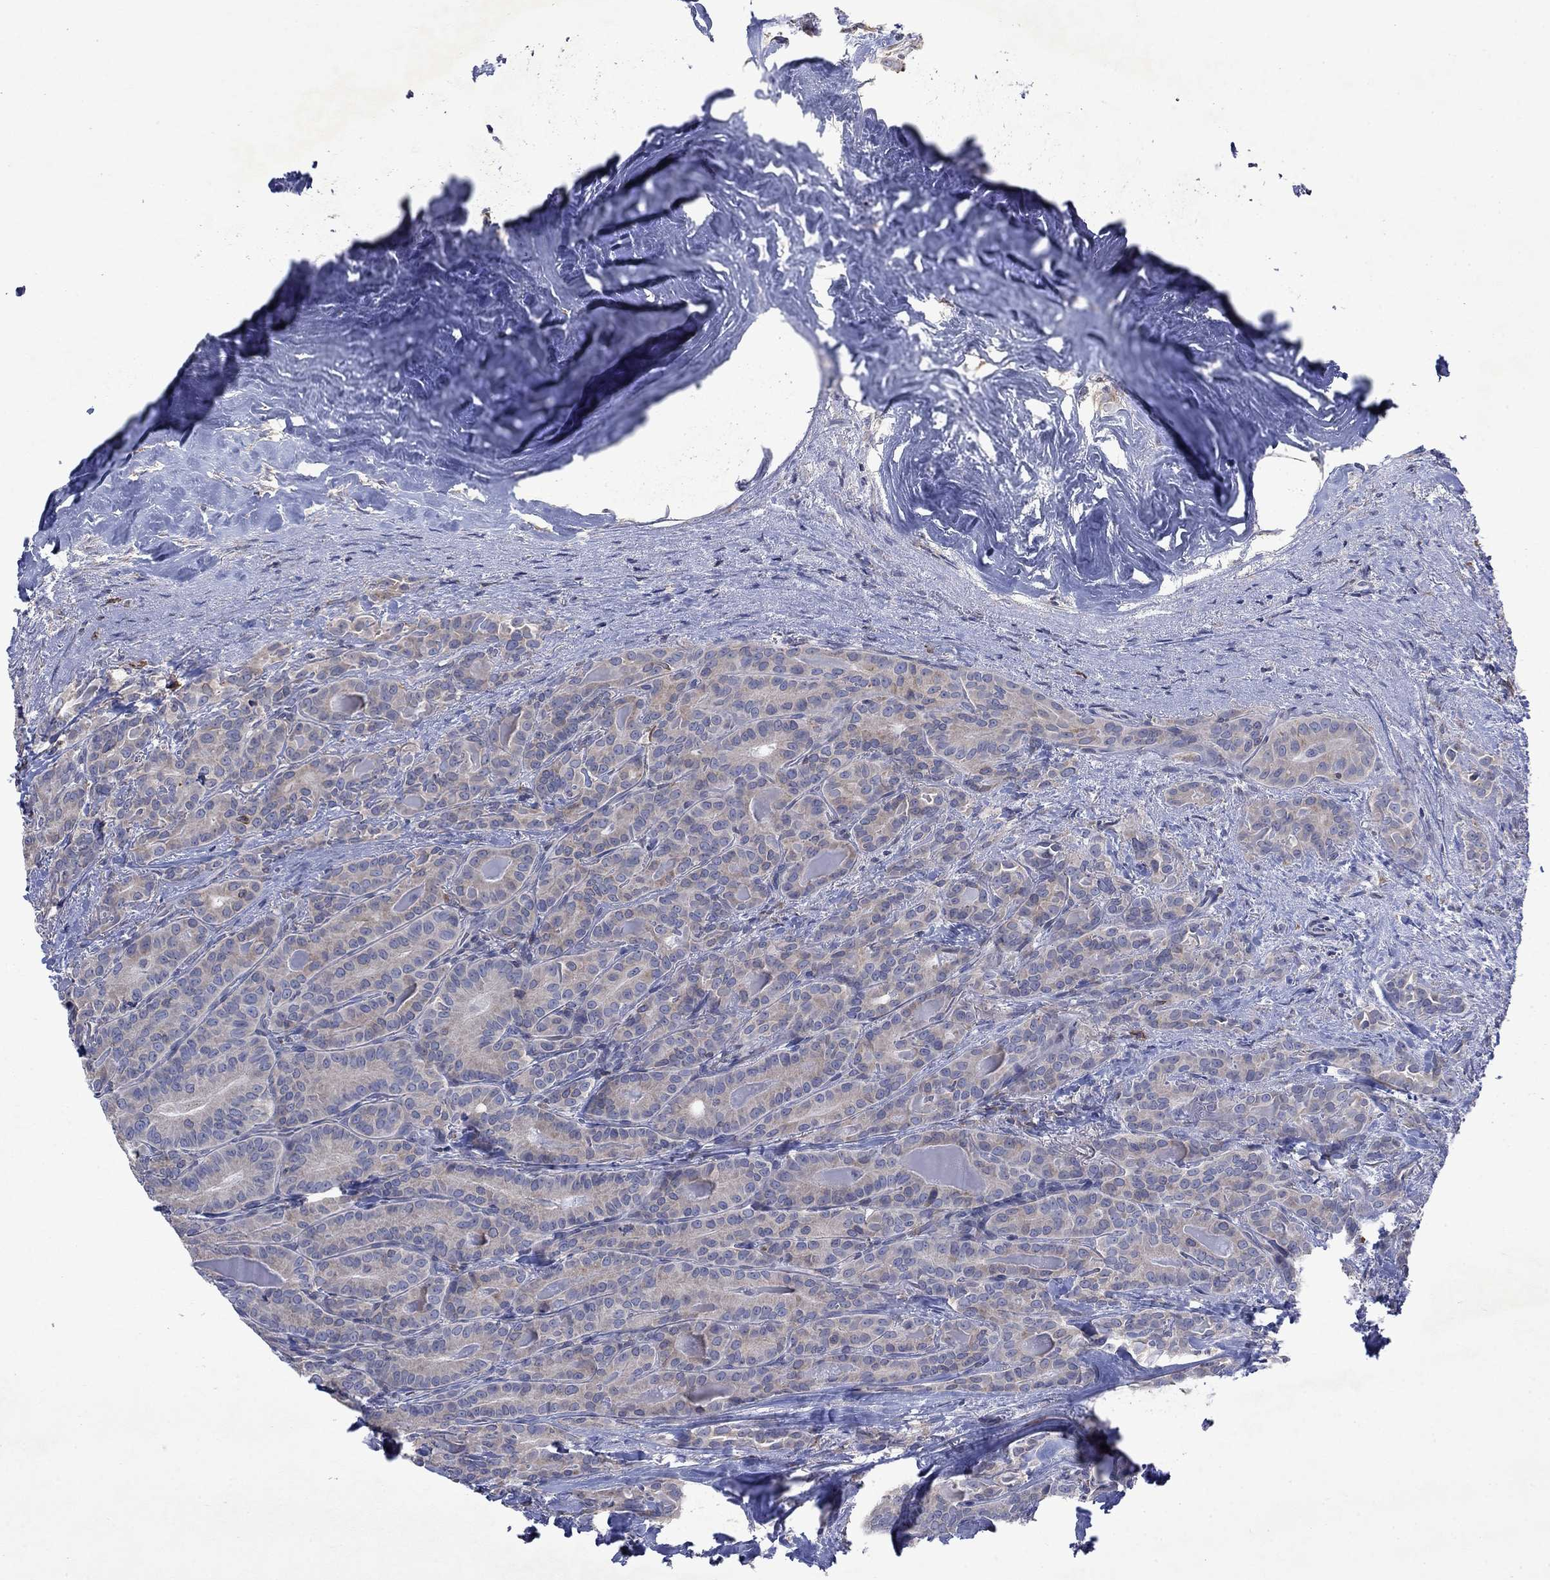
{"staining": {"intensity": "weak", "quantity": "<25%", "location": "cytoplasmic/membranous"}, "tissue": "thyroid cancer", "cell_type": "Tumor cells", "image_type": "cancer", "snomed": [{"axis": "morphology", "description": "Papillary adenocarcinoma, NOS"}, {"axis": "topography", "description": "Thyroid gland"}], "caption": "Immunohistochemistry photomicrograph of neoplastic tissue: thyroid cancer stained with DAB (3,3'-diaminobenzidine) exhibits no significant protein expression in tumor cells. (Brightfield microscopy of DAB (3,3'-diaminobenzidine) immunohistochemistry at high magnification).", "gene": "TMEM97", "patient": {"sex": "male", "age": 61}}